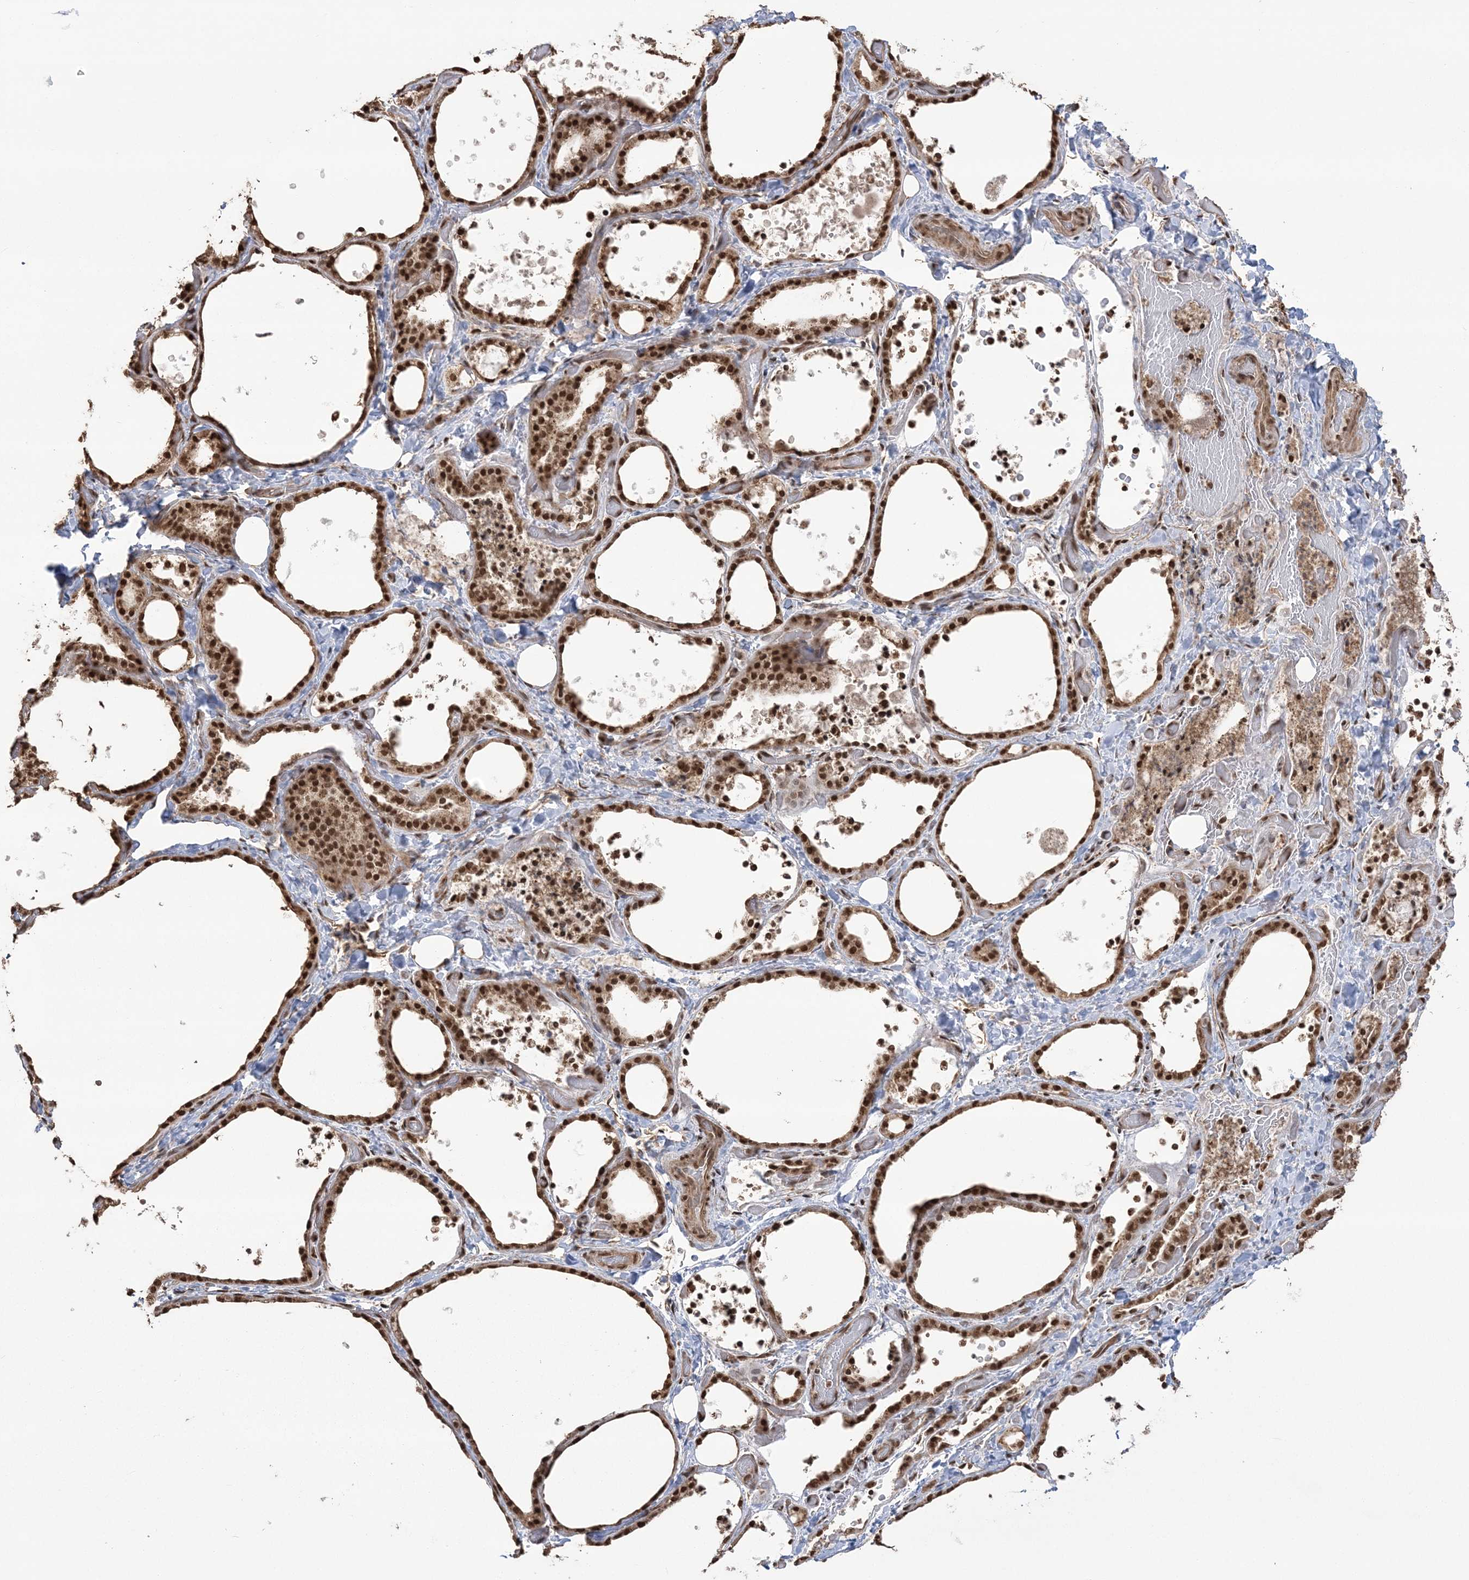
{"staining": {"intensity": "strong", "quantity": ">75%", "location": "cytoplasmic/membranous,nuclear"}, "tissue": "thyroid gland", "cell_type": "Glandular cells", "image_type": "normal", "snomed": [{"axis": "morphology", "description": "Normal tissue, NOS"}, {"axis": "topography", "description": "Thyroid gland"}], "caption": "High-magnification brightfield microscopy of benign thyroid gland stained with DAB (brown) and counterstained with hematoxylin (blue). glandular cells exhibit strong cytoplasmic/membranous,nuclear staining is present in about>75% of cells. (Brightfield microscopy of DAB IHC at high magnification).", "gene": "ZNF839", "patient": {"sex": "female", "age": 44}}